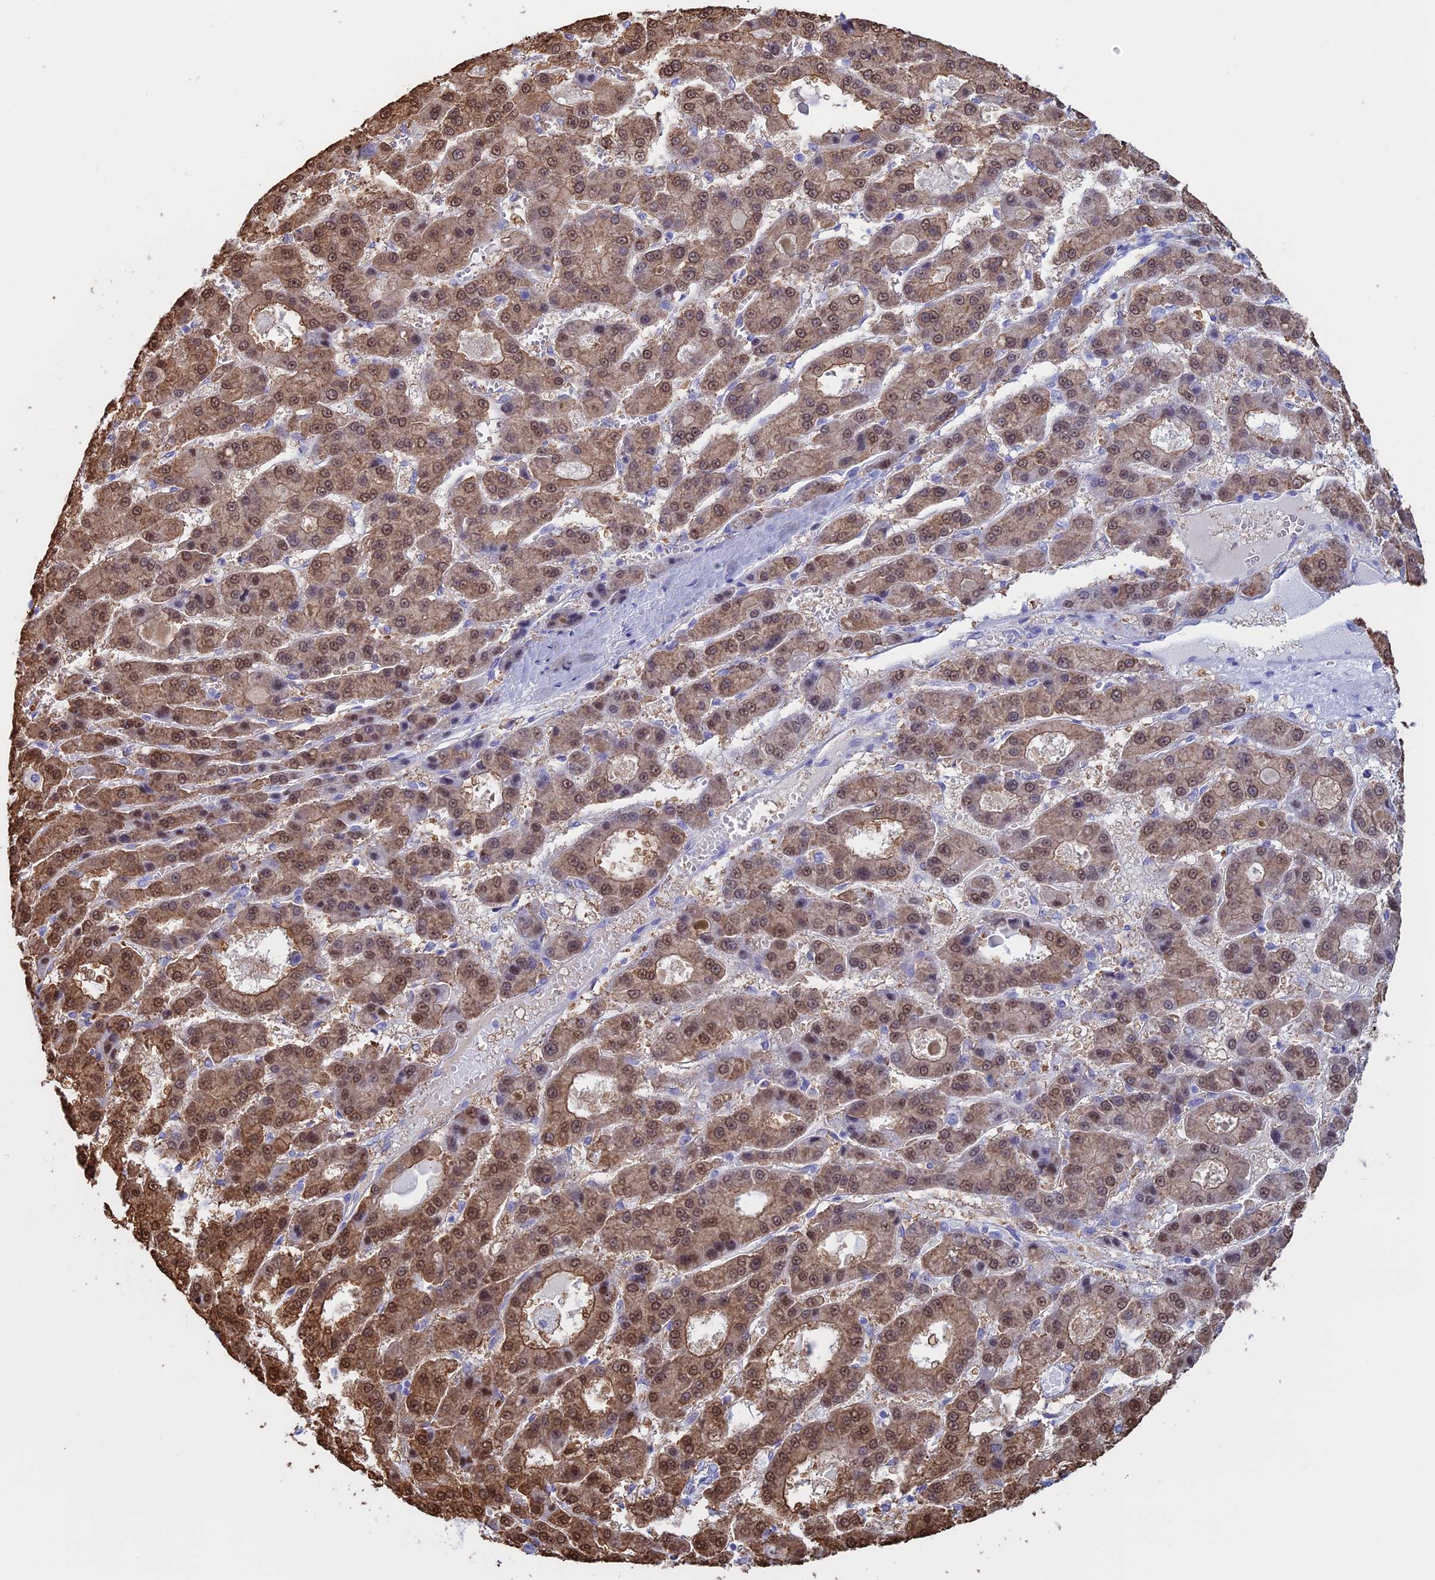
{"staining": {"intensity": "moderate", "quantity": ">75%", "location": "cytoplasmic/membranous,nuclear"}, "tissue": "liver cancer", "cell_type": "Tumor cells", "image_type": "cancer", "snomed": [{"axis": "morphology", "description": "Carcinoma, Hepatocellular, NOS"}, {"axis": "topography", "description": "Liver"}], "caption": "A brown stain highlights moderate cytoplasmic/membranous and nuclear expression of a protein in hepatocellular carcinoma (liver) tumor cells. Nuclei are stained in blue.", "gene": "LHFPL2", "patient": {"sex": "male", "age": 70}}